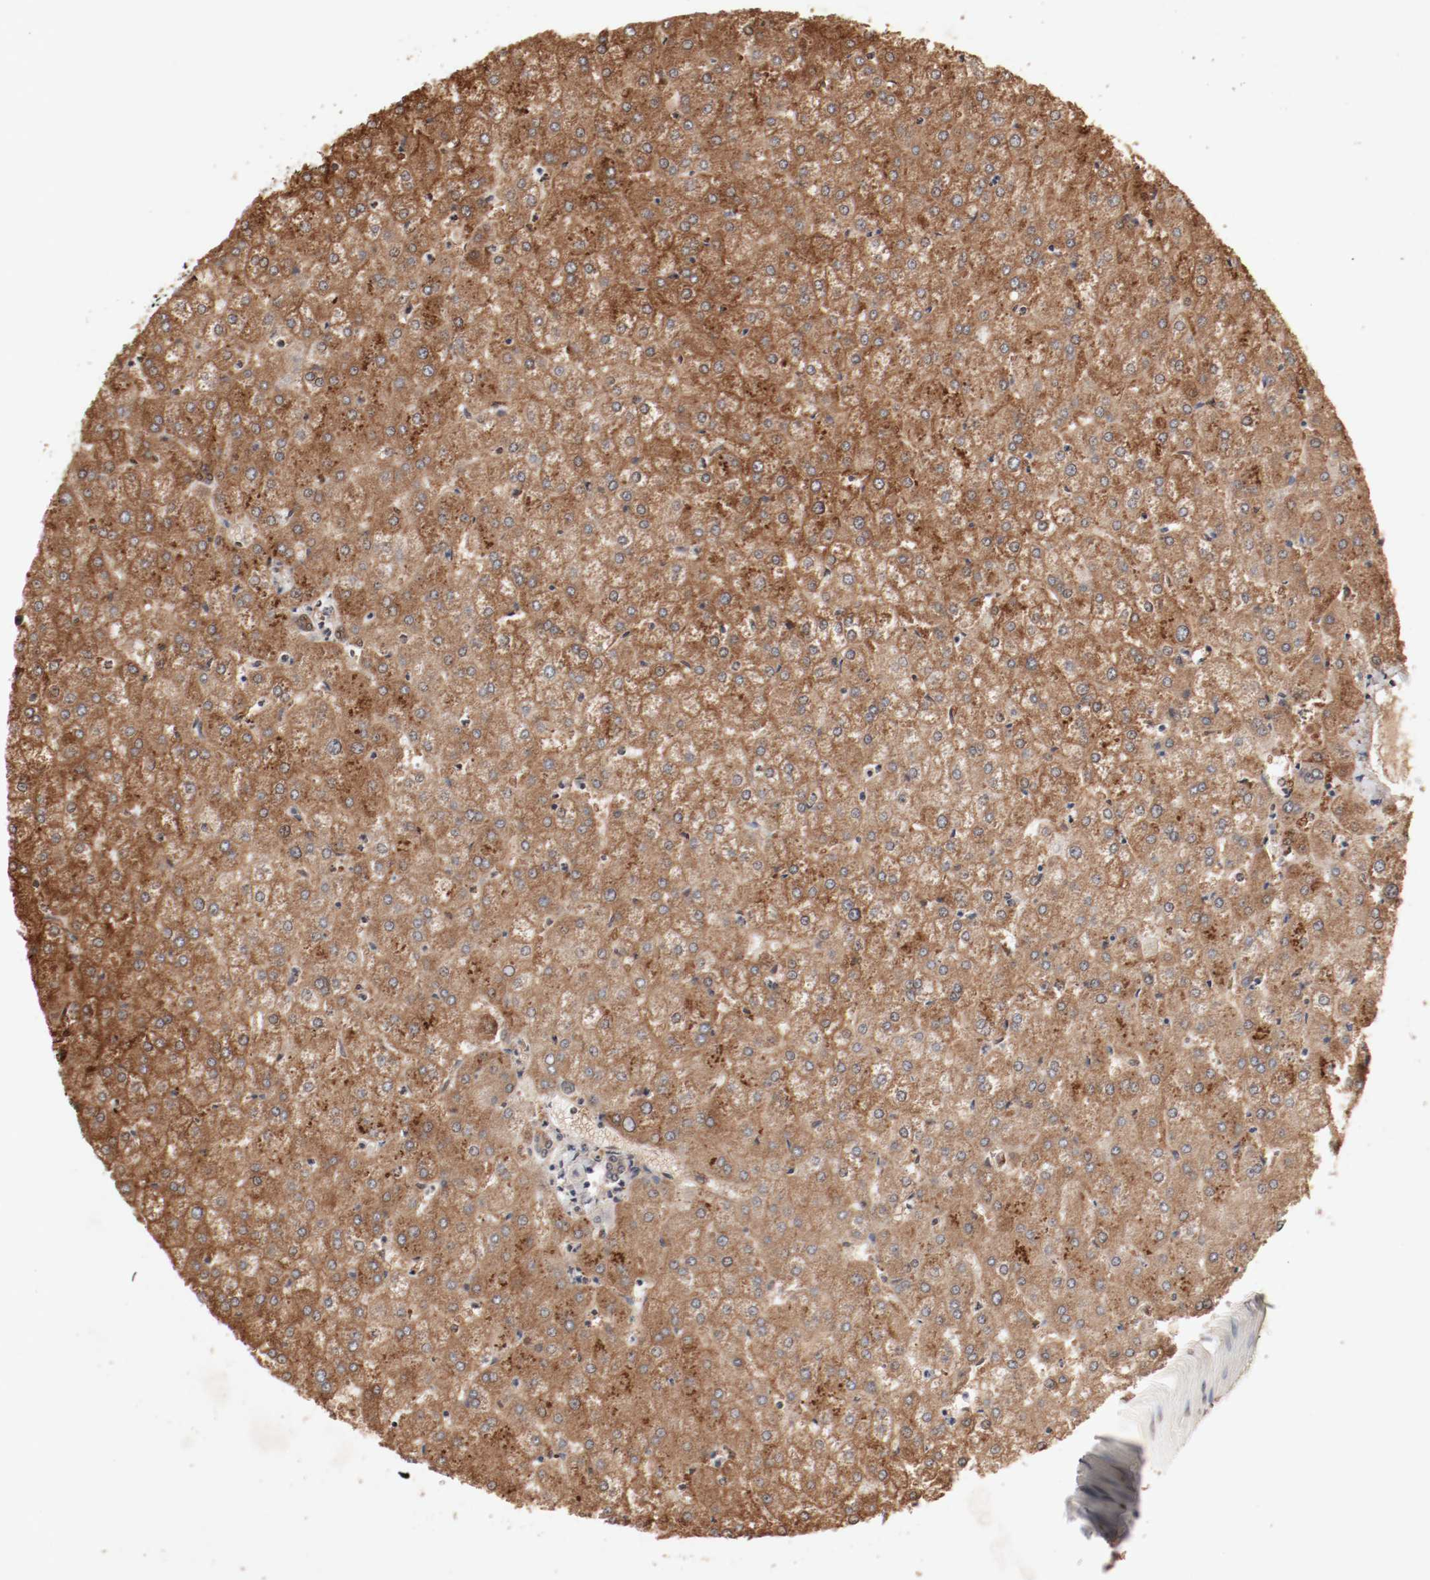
{"staining": {"intensity": "weak", "quantity": ">75%", "location": "cytoplasmic/membranous"}, "tissue": "liver", "cell_type": "Cholangiocytes", "image_type": "normal", "snomed": [{"axis": "morphology", "description": "Normal tissue, NOS"}, {"axis": "topography", "description": "Liver"}], "caption": "Protein expression analysis of unremarkable liver reveals weak cytoplasmic/membranous staining in approximately >75% of cholangiocytes.", "gene": "WASL", "patient": {"sex": "female", "age": 32}}